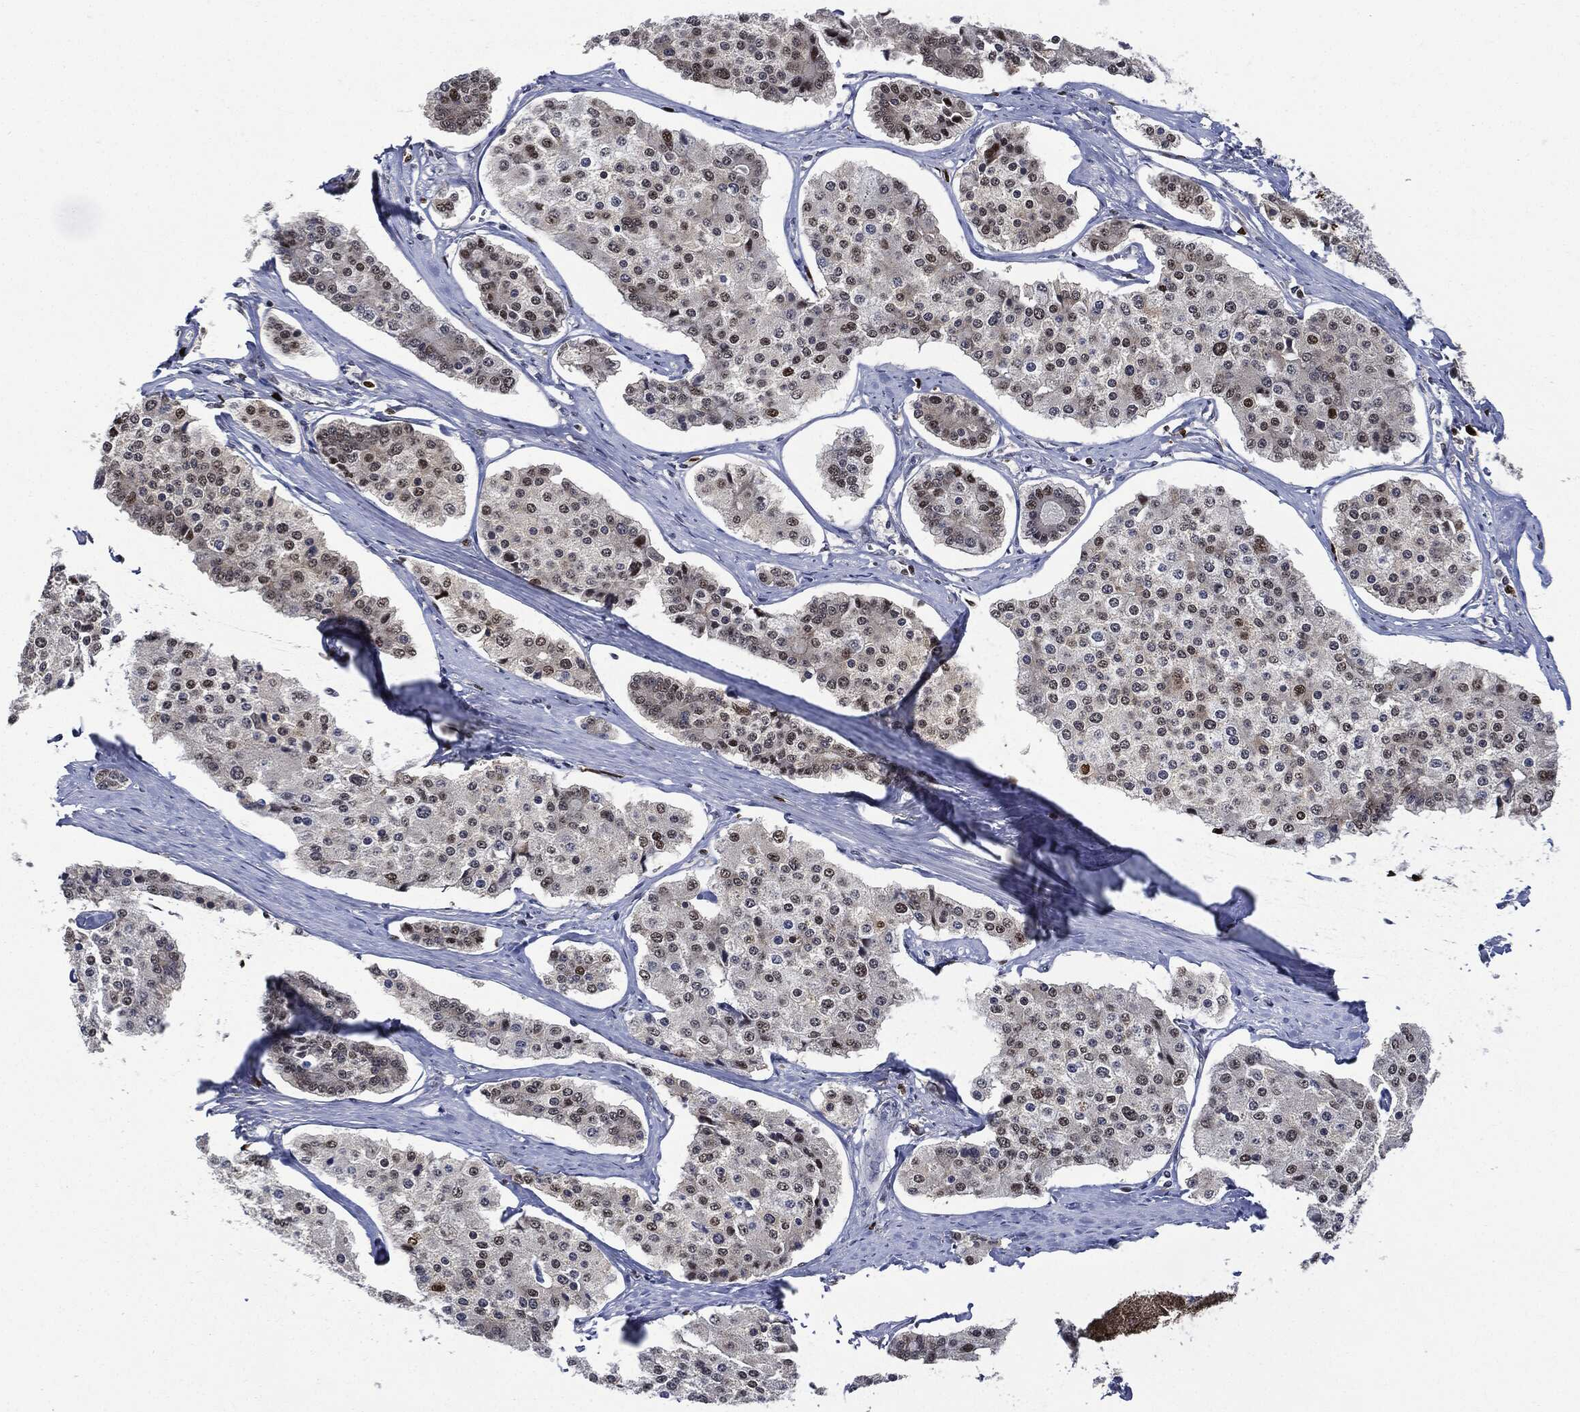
{"staining": {"intensity": "strong", "quantity": "<25%", "location": "nuclear"}, "tissue": "carcinoid", "cell_type": "Tumor cells", "image_type": "cancer", "snomed": [{"axis": "morphology", "description": "Carcinoid, malignant, NOS"}, {"axis": "topography", "description": "Small intestine"}], "caption": "Malignant carcinoid was stained to show a protein in brown. There is medium levels of strong nuclear positivity in approximately <25% of tumor cells. The staining is performed using DAB (3,3'-diaminobenzidine) brown chromogen to label protein expression. The nuclei are counter-stained blue using hematoxylin.", "gene": "PCNA", "patient": {"sex": "female", "age": 65}}